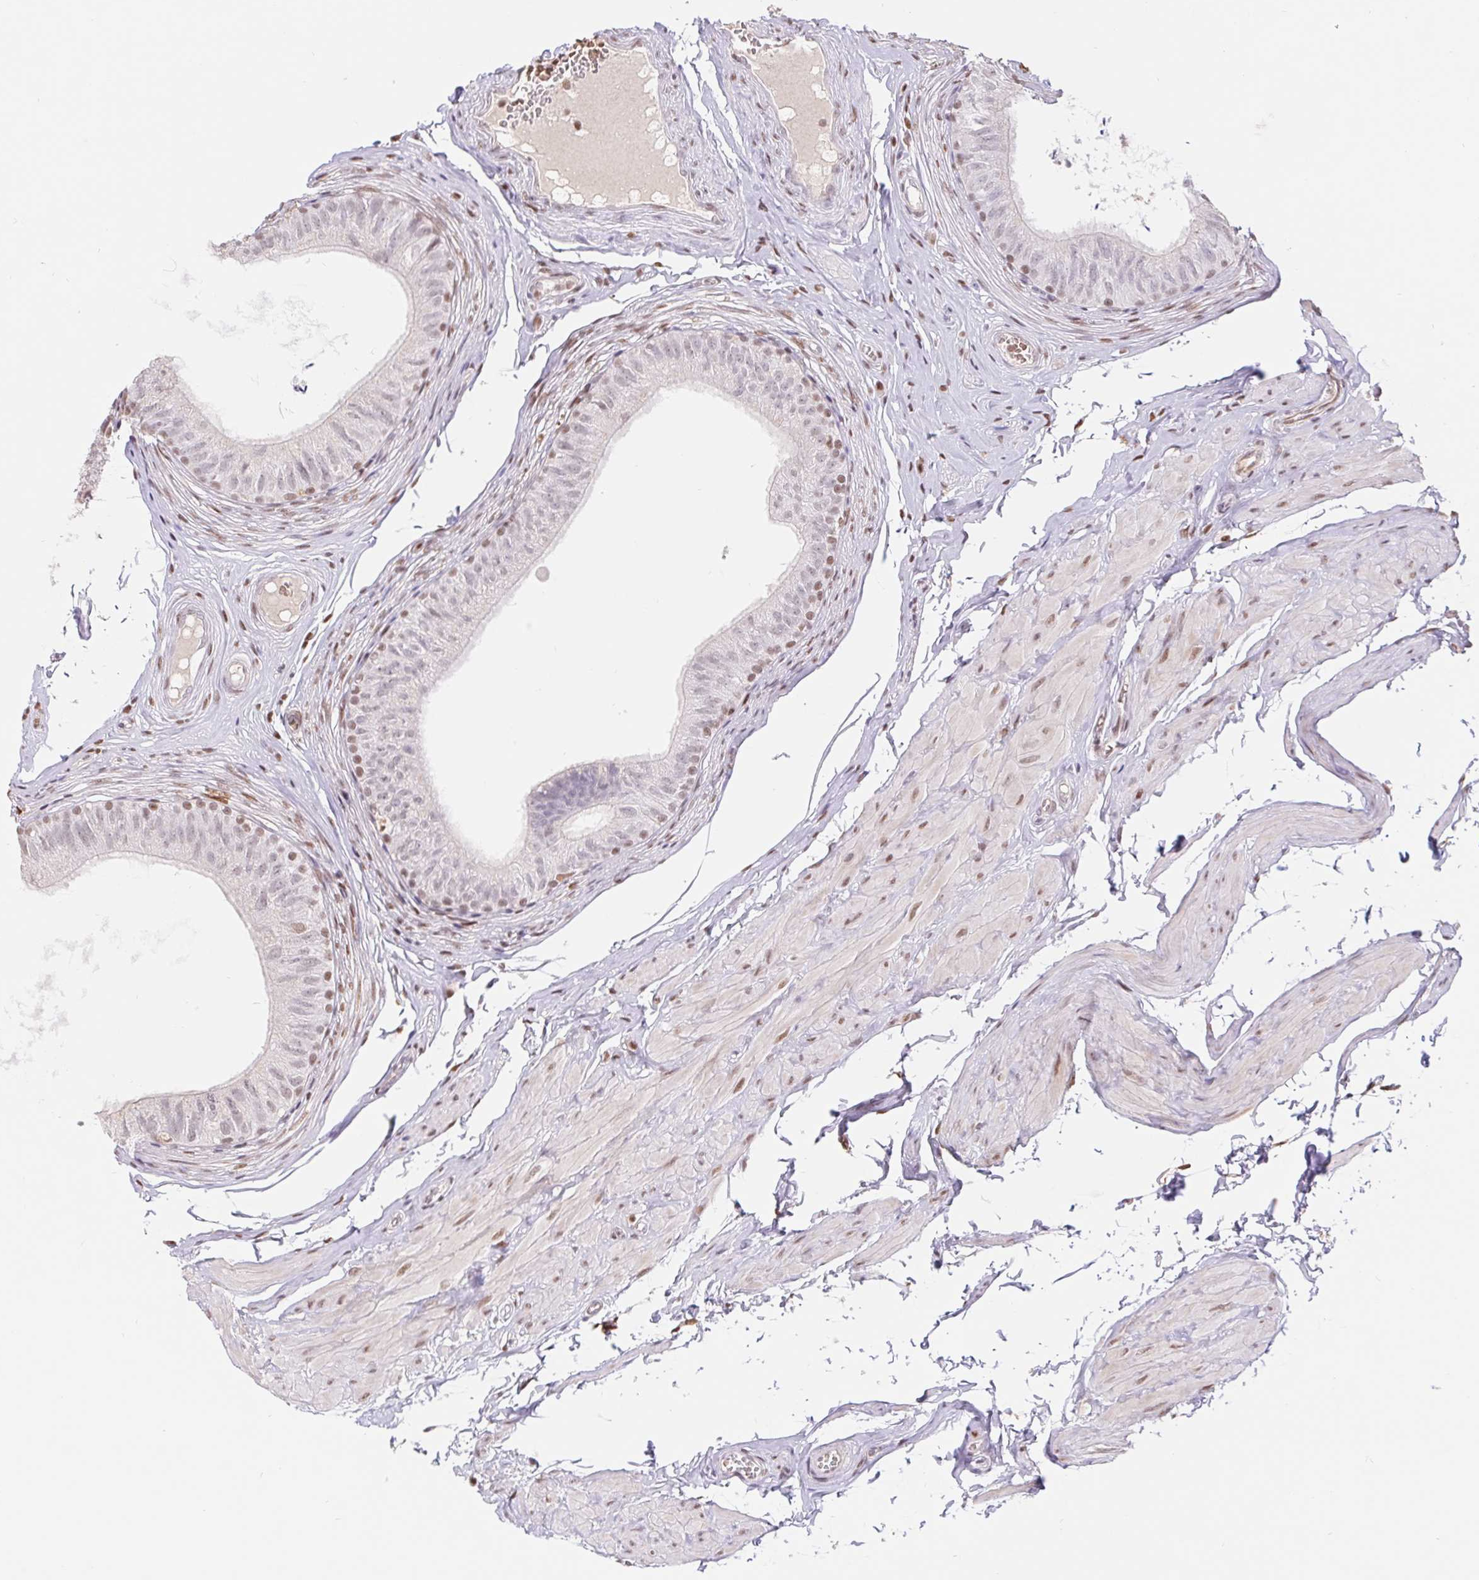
{"staining": {"intensity": "moderate", "quantity": "<25%", "location": "nuclear"}, "tissue": "epididymis", "cell_type": "Glandular cells", "image_type": "normal", "snomed": [{"axis": "morphology", "description": "Normal tissue, NOS"}, {"axis": "topography", "description": "Epididymis, spermatic cord, NOS"}, {"axis": "topography", "description": "Epididymis"}, {"axis": "topography", "description": "Peripheral nerve tissue"}], "caption": "Normal epididymis shows moderate nuclear staining in about <25% of glandular cells.", "gene": "TRERF1", "patient": {"sex": "male", "age": 29}}